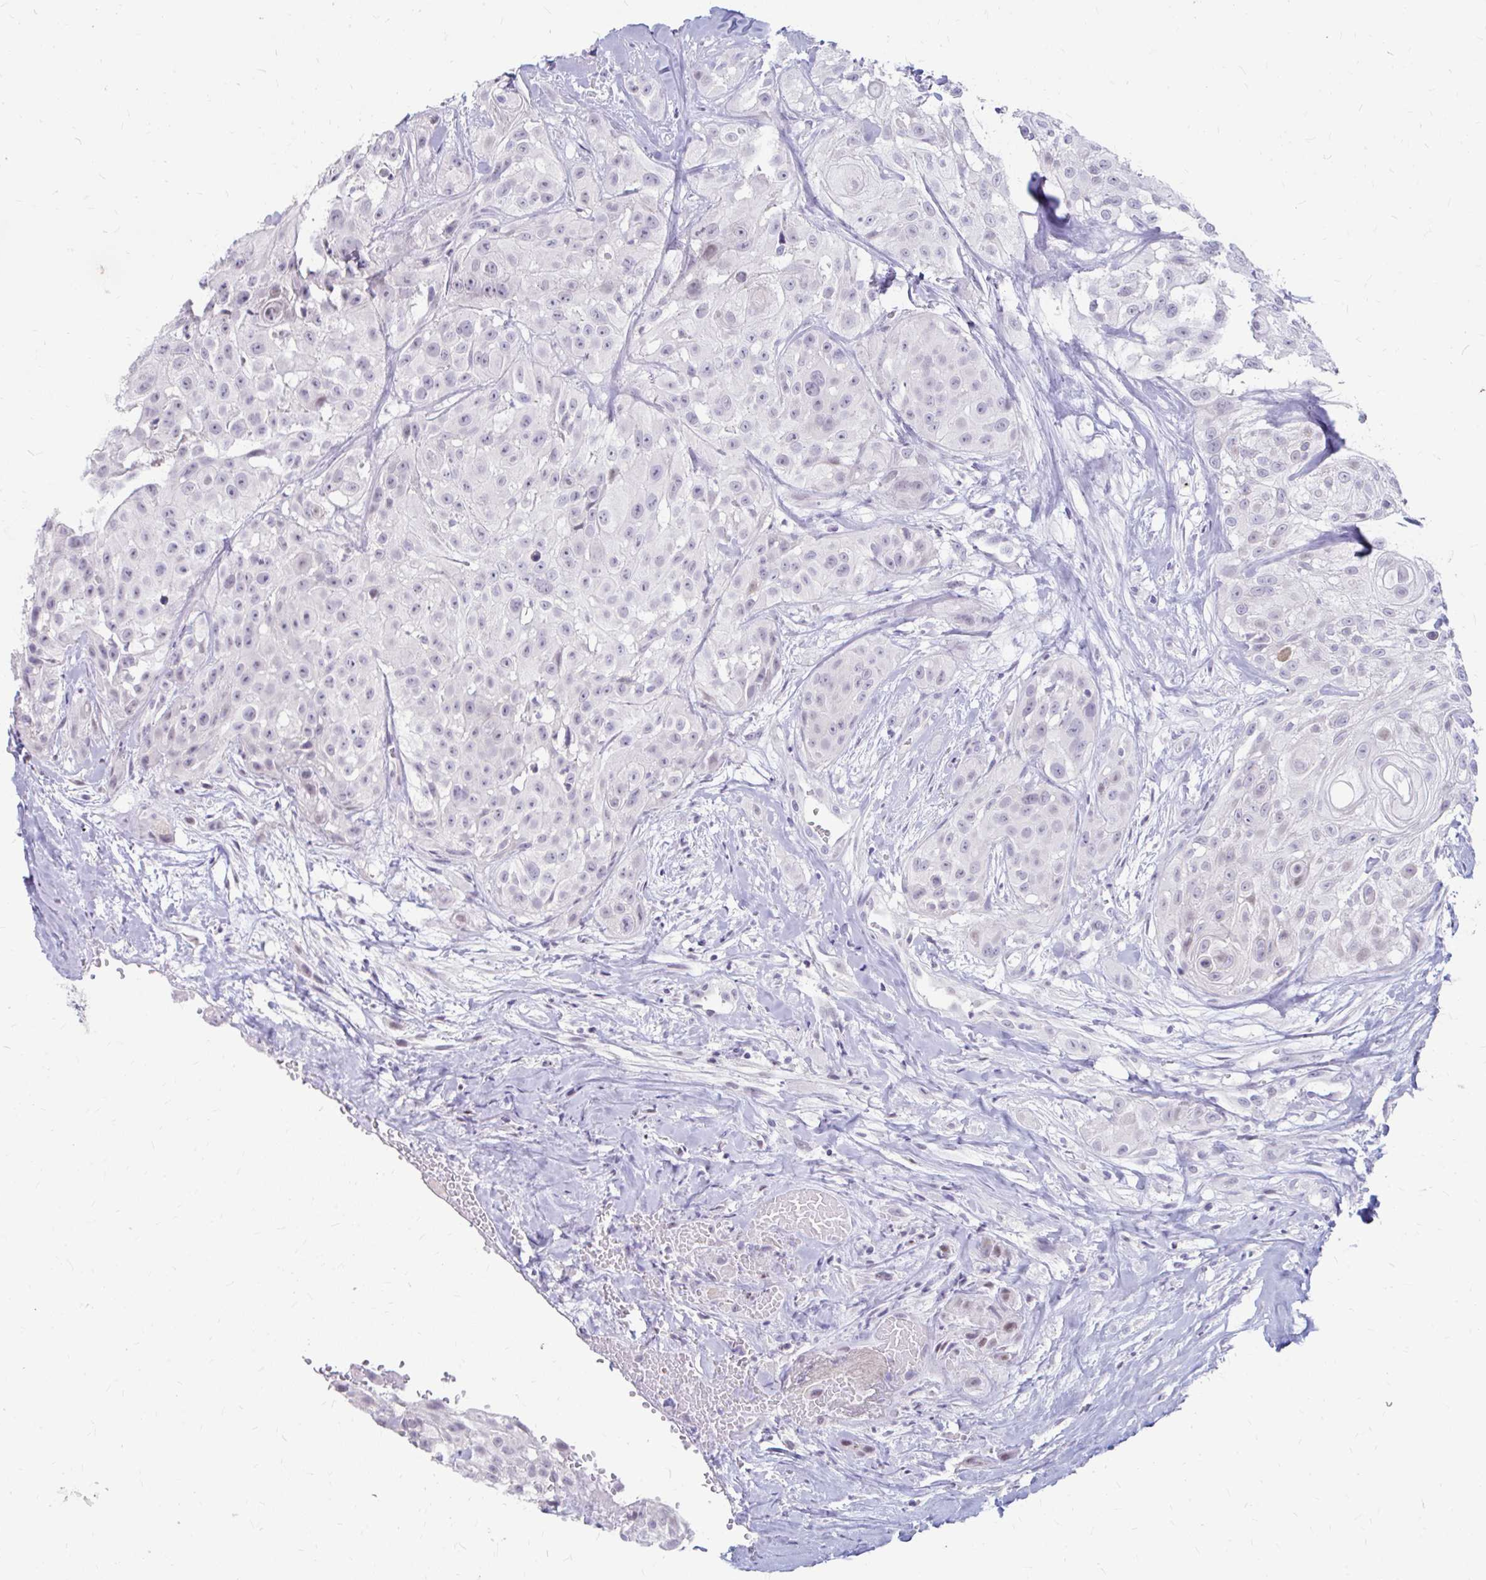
{"staining": {"intensity": "weak", "quantity": "<25%", "location": "nuclear"}, "tissue": "head and neck cancer", "cell_type": "Tumor cells", "image_type": "cancer", "snomed": [{"axis": "morphology", "description": "Squamous cell carcinoma, NOS"}, {"axis": "topography", "description": "Head-Neck"}], "caption": "Micrograph shows no significant protein positivity in tumor cells of squamous cell carcinoma (head and neck). (DAB immunohistochemistry visualized using brightfield microscopy, high magnification).", "gene": "RGS16", "patient": {"sex": "male", "age": 83}}